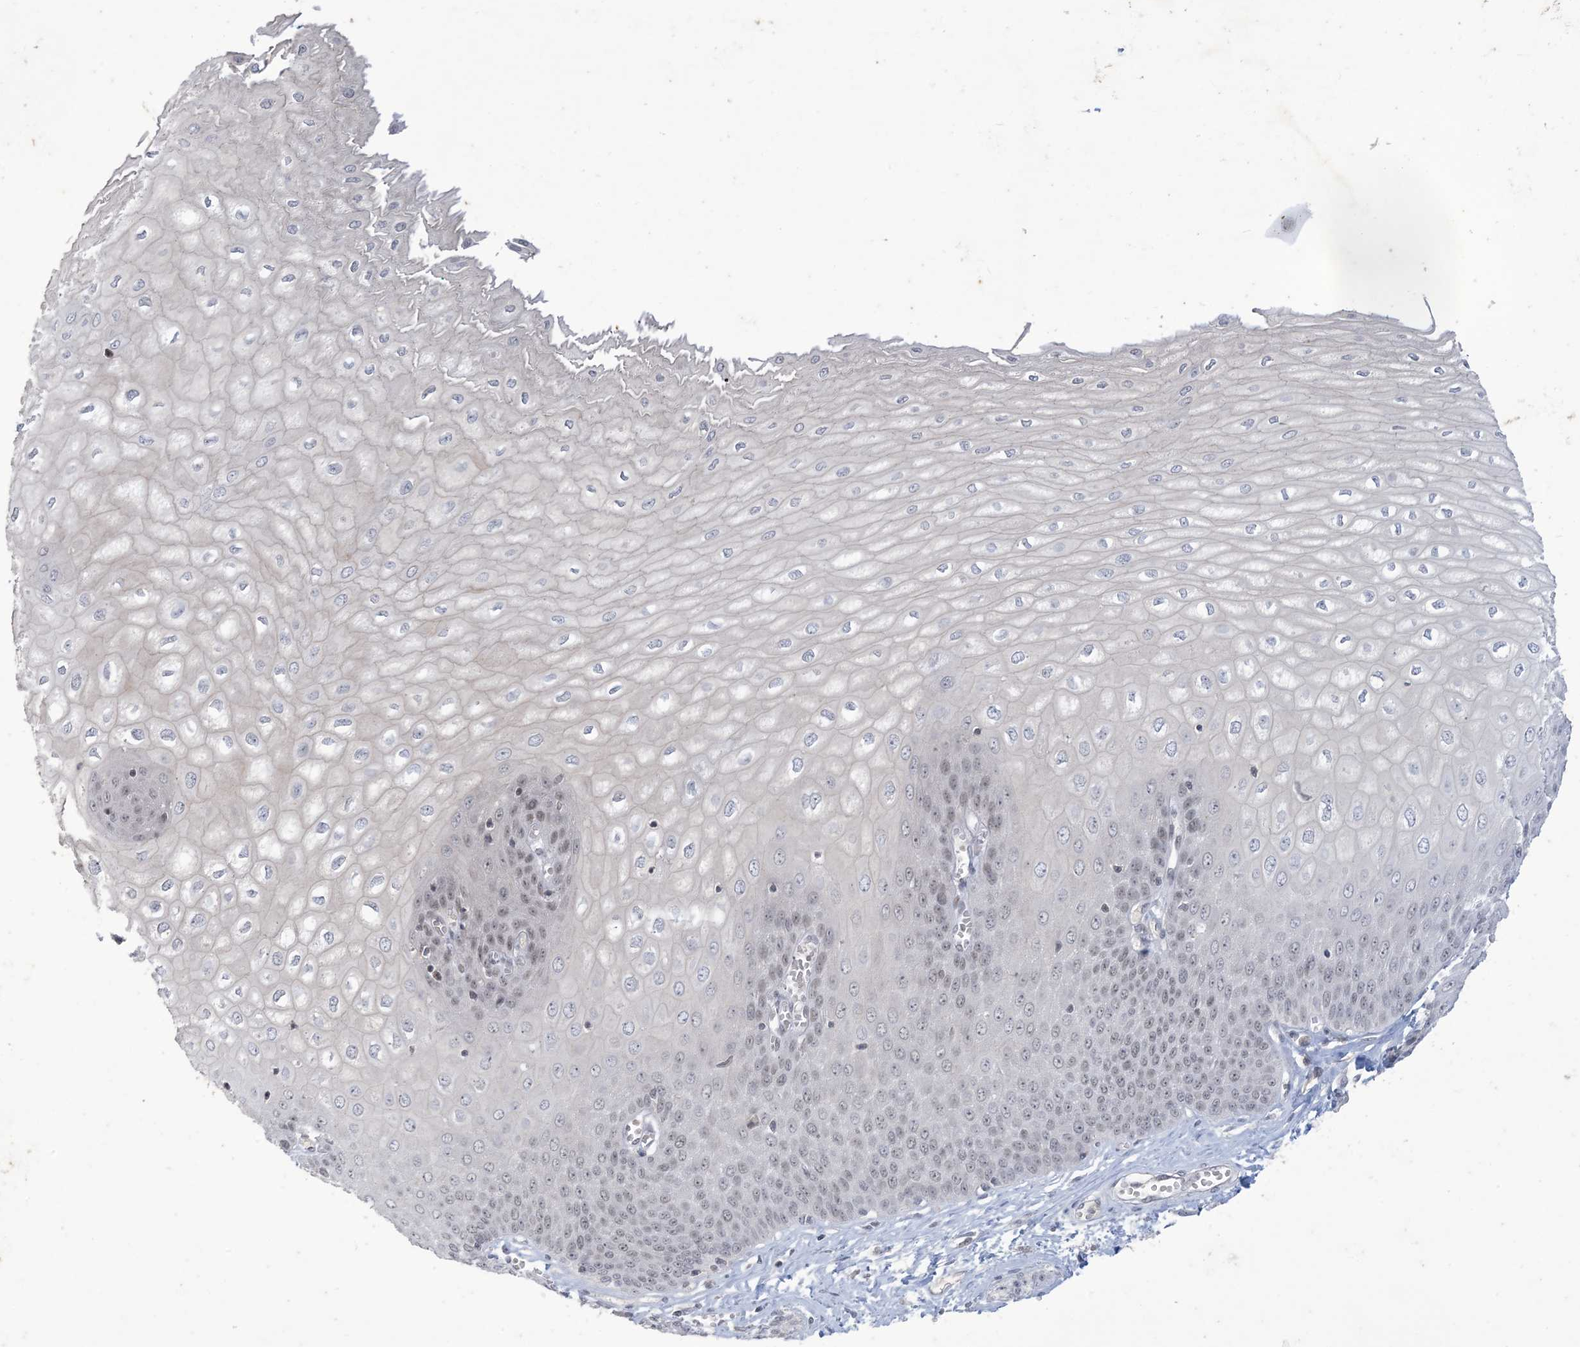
{"staining": {"intensity": "weak", "quantity": "25%-75%", "location": "cytoplasmic/membranous,nuclear"}, "tissue": "esophagus", "cell_type": "Squamous epithelial cells", "image_type": "normal", "snomed": [{"axis": "morphology", "description": "Normal tissue, NOS"}, {"axis": "topography", "description": "Esophagus"}], "caption": "Protein expression by IHC exhibits weak cytoplasmic/membranous,nuclear staining in about 25%-75% of squamous epithelial cells in benign esophagus. (Stains: DAB (3,3'-diaminobenzidine) in brown, nuclei in blue, Microscopy: brightfield microscopy at high magnification).", "gene": "ZNF674", "patient": {"sex": "male", "age": 60}}